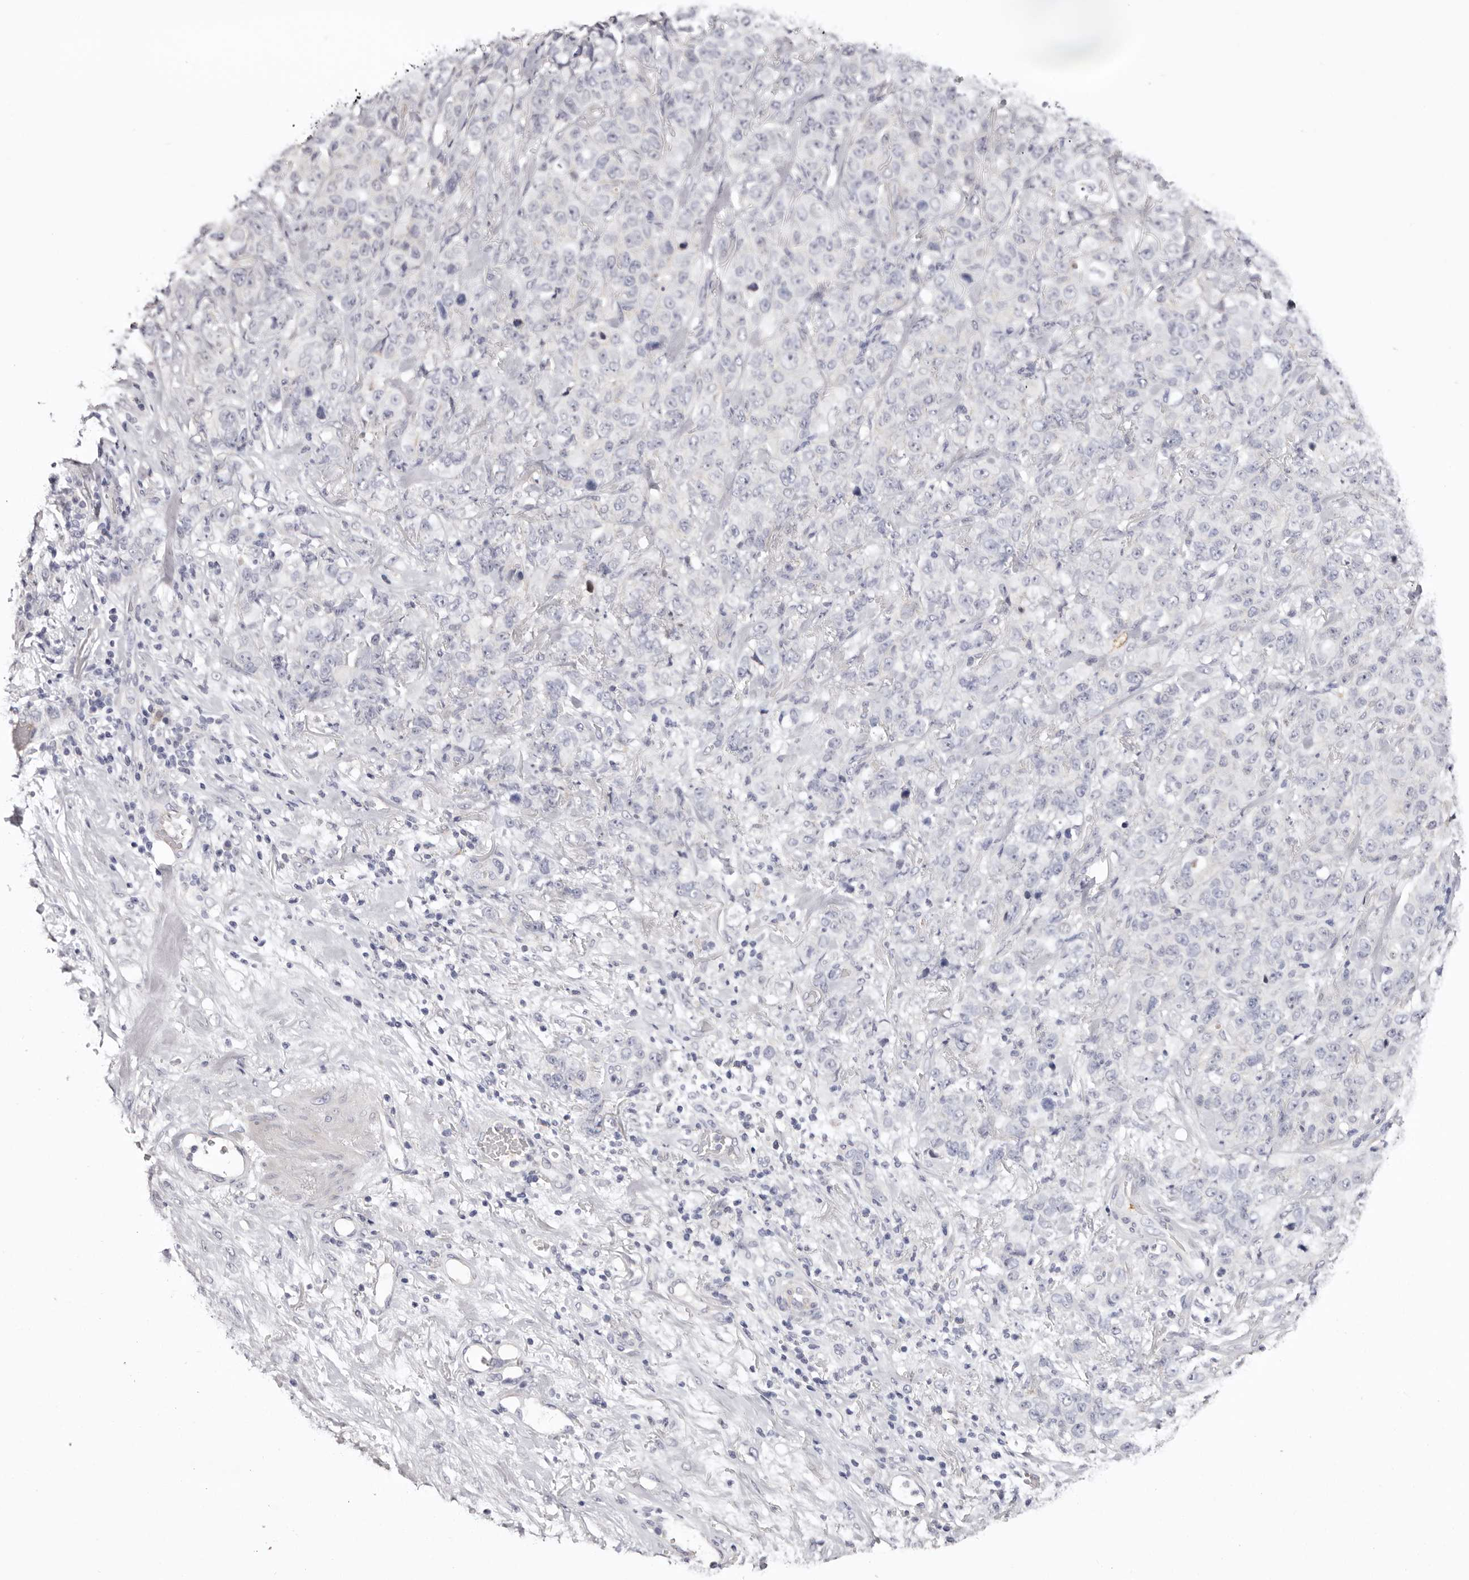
{"staining": {"intensity": "negative", "quantity": "none", "location": "none"}, "tissue": "stomach cancer", "cell_type": "Tumor cells", "image_type": "cancer", "snomed": [{"axis": "morphology", "description": "Adenocarcinoma, NOS"}, {"axis": "topography", "description": "Stomach"}], "caption": "Immunohistochemical staining of adenocarcinoma (stomach) reveals no significant positivity in tumor cells.", "gene": "LMLN", "patient": {"sex": "male", "age": 48}}